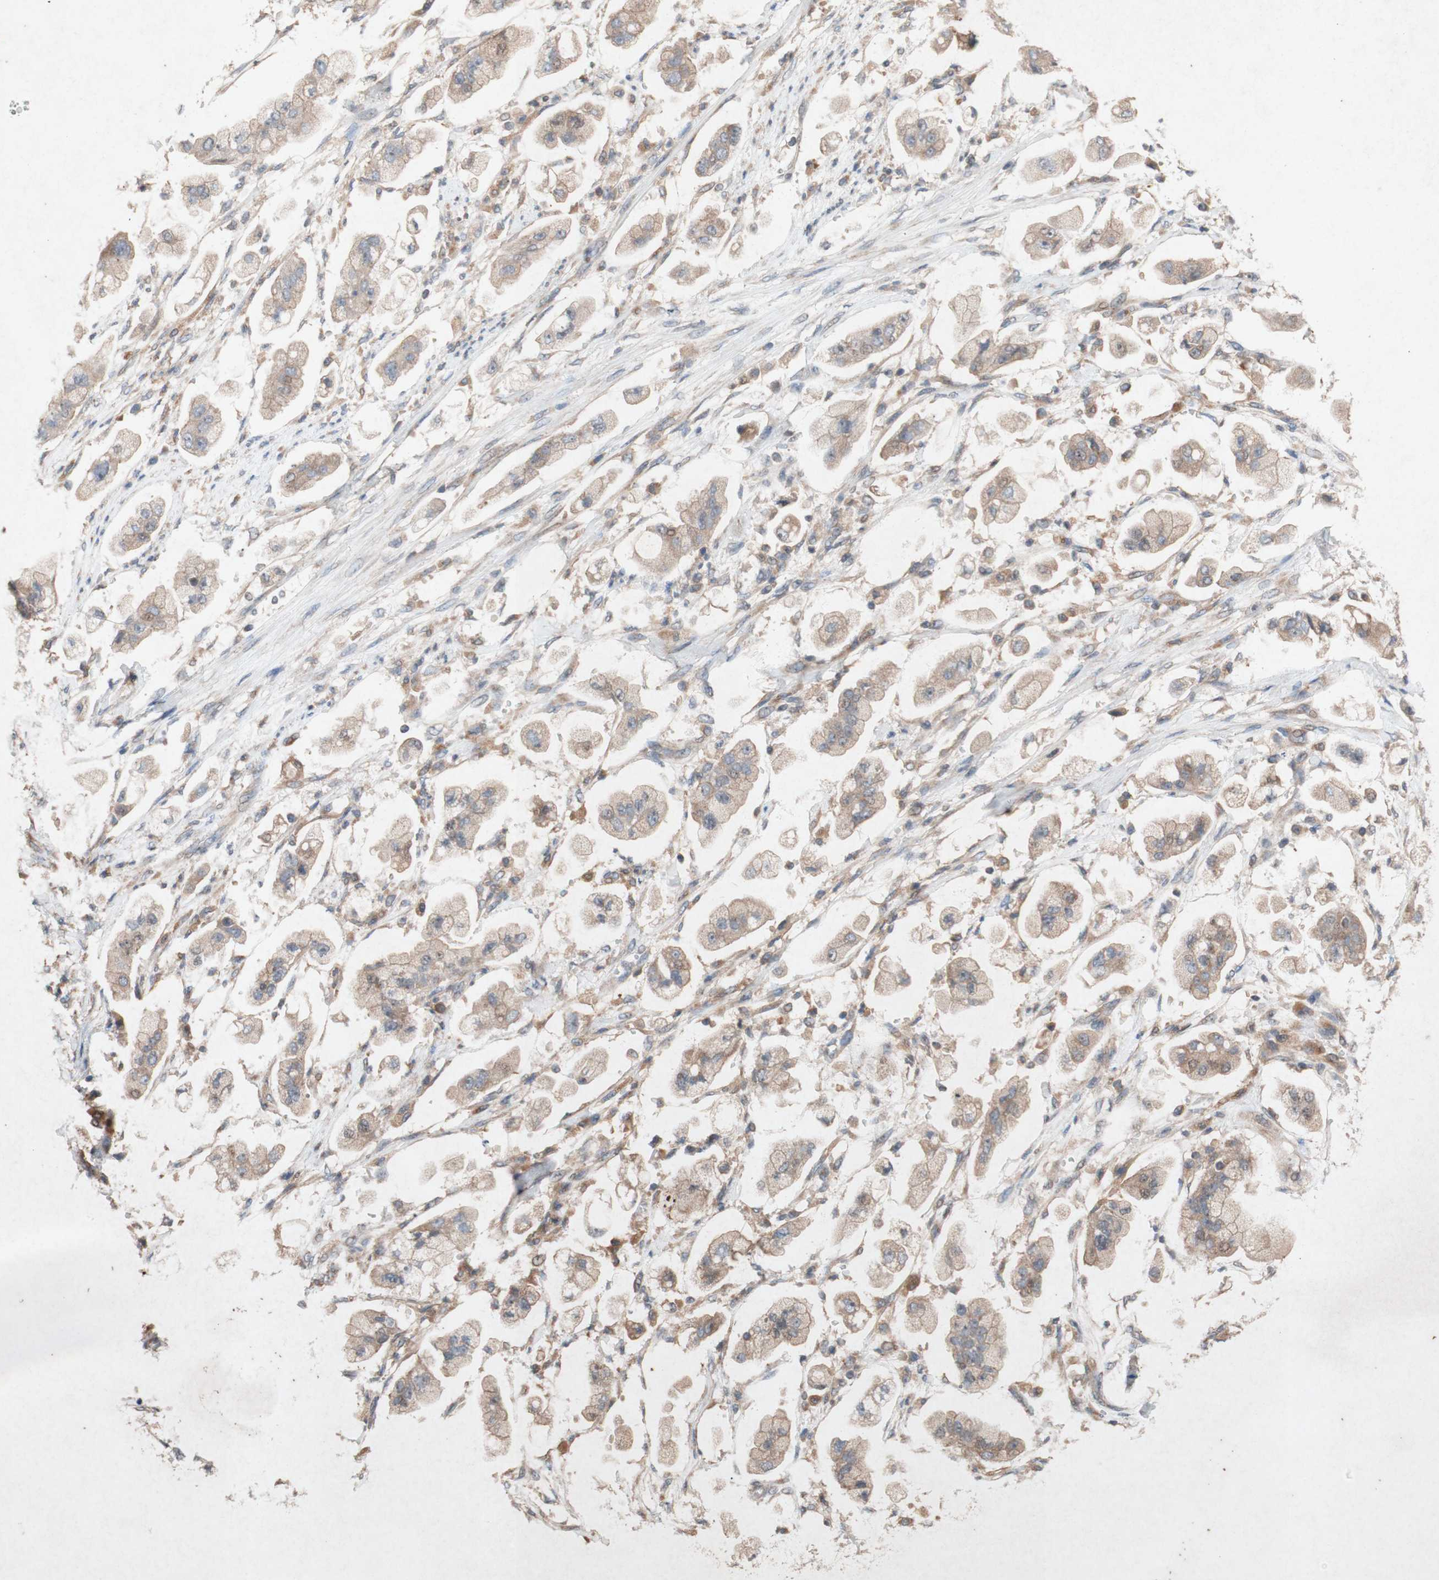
{"staining": {"intensity": "moderate", "quantity": ">75%", "location": "cytoplasmic/membranous"}, "tissue": "stomach cancer", "cell_type": "Tumor cells", "image_type": "cancer", "snomed": [{"axis": "morphology", "description": "Adenocarcinoma, NOS"}, {"axis": "topography", "description": "Stomach"}], "caption": "This is an image of immunohistochemistry staining of adenocarcinoma (stomach), which shows moderate staining in the cytoplasmic/membranous of tumor cells.", "gene": "ATP6V1F", "patient": {"sex": "male", "age": 62}}